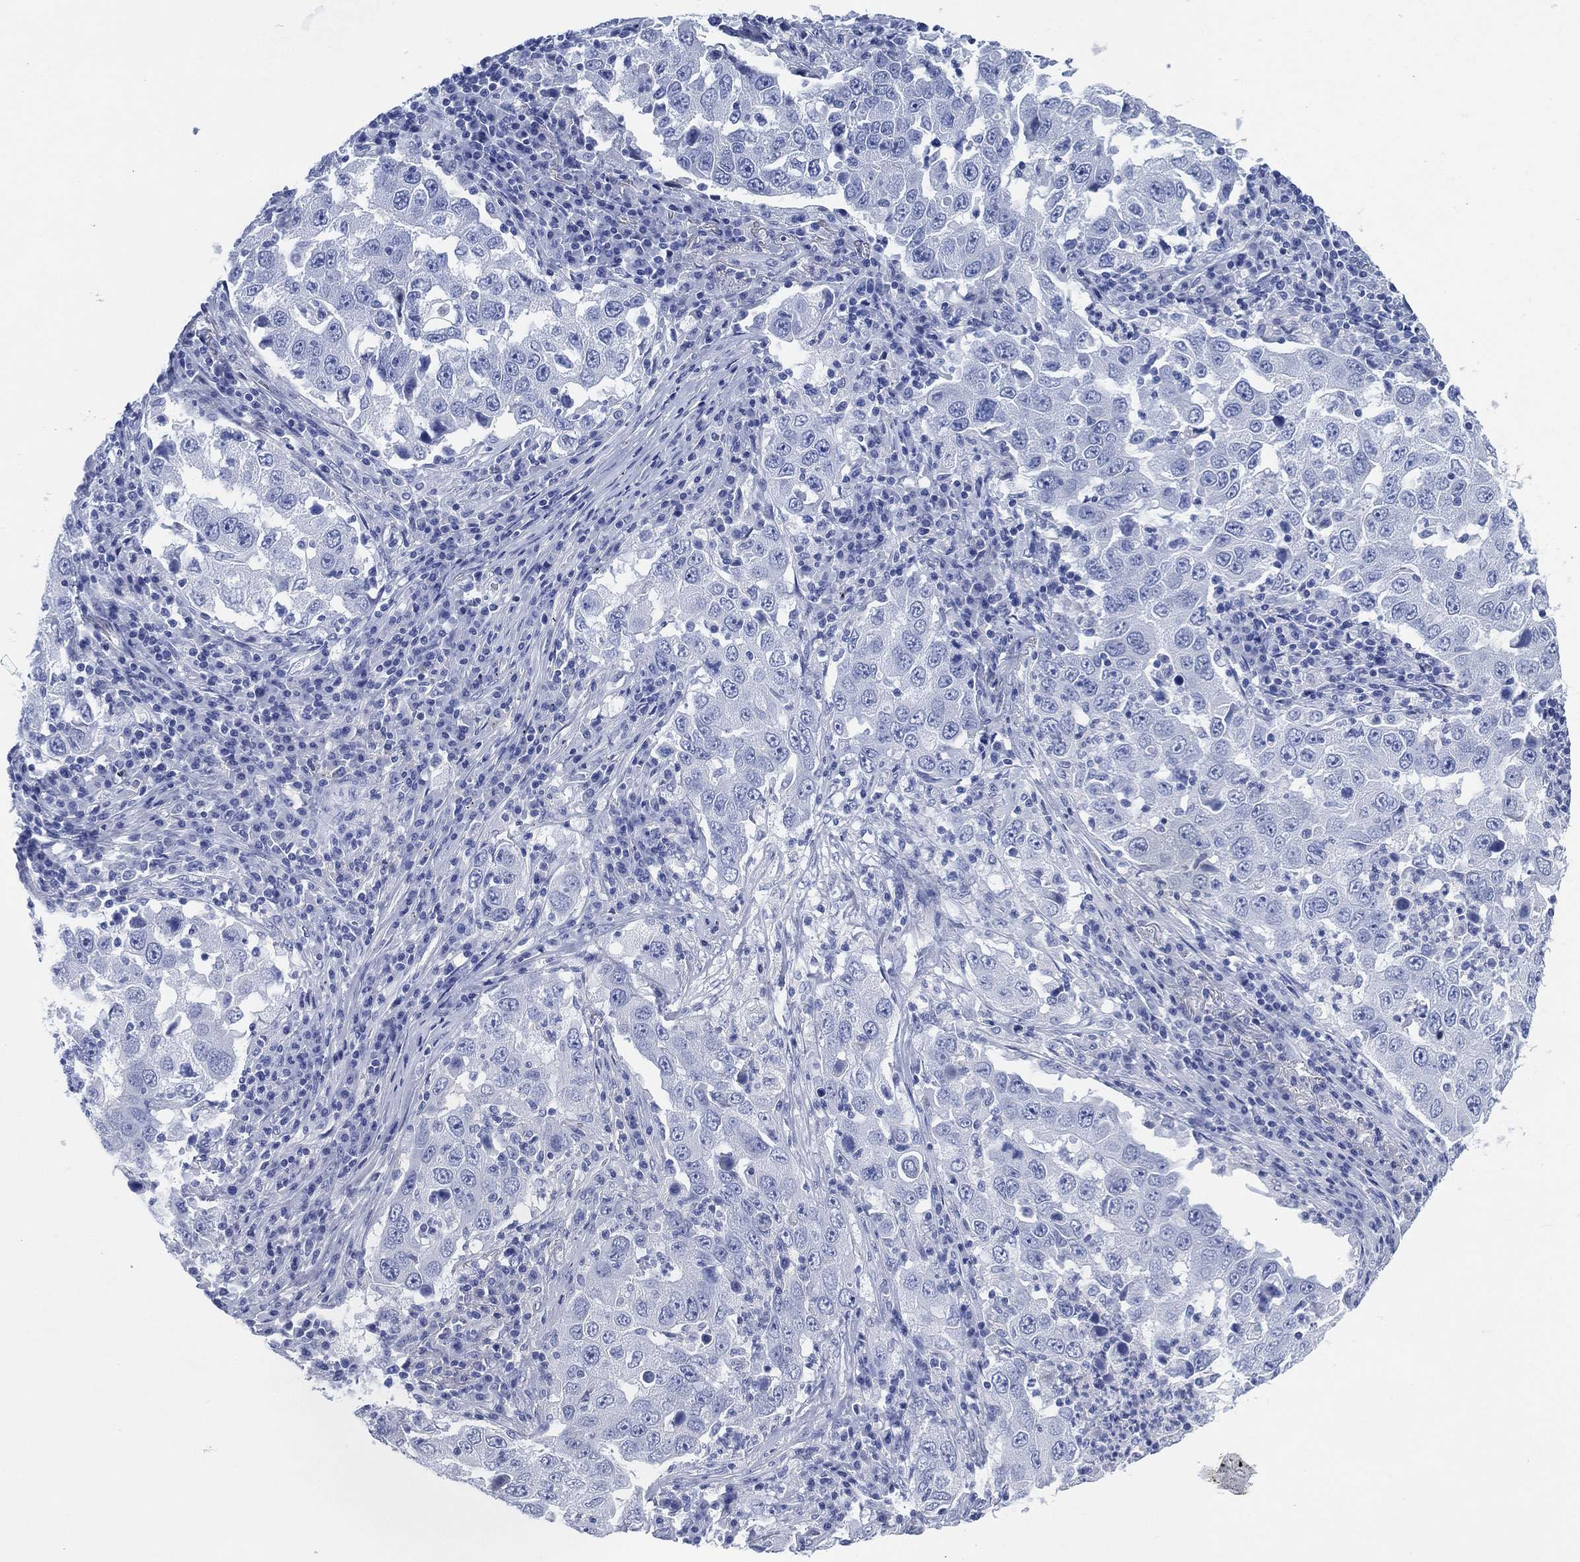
{"staining": {"intensity": "negative", "quantity": "none", "location": "none"}, "tissue": "lung cancer", "cell_type": "Tumor cells", "image_type": "cancer", "snomed": [{"axis": "morphology", "description": "Adenocarcinoma, NOS"}, {"axis": "topography", "description": "Lung"}], "caption": "There is no significant positivity in tumor cells of adenocarcinoma (lung). (DAB (3,3'-diaminobenzidine) immunohistochemistry visualized using brightfield microscopy, high magnification).", "gene": "SIGLECL1", "patient": {"sex": "male", "age": 73}}